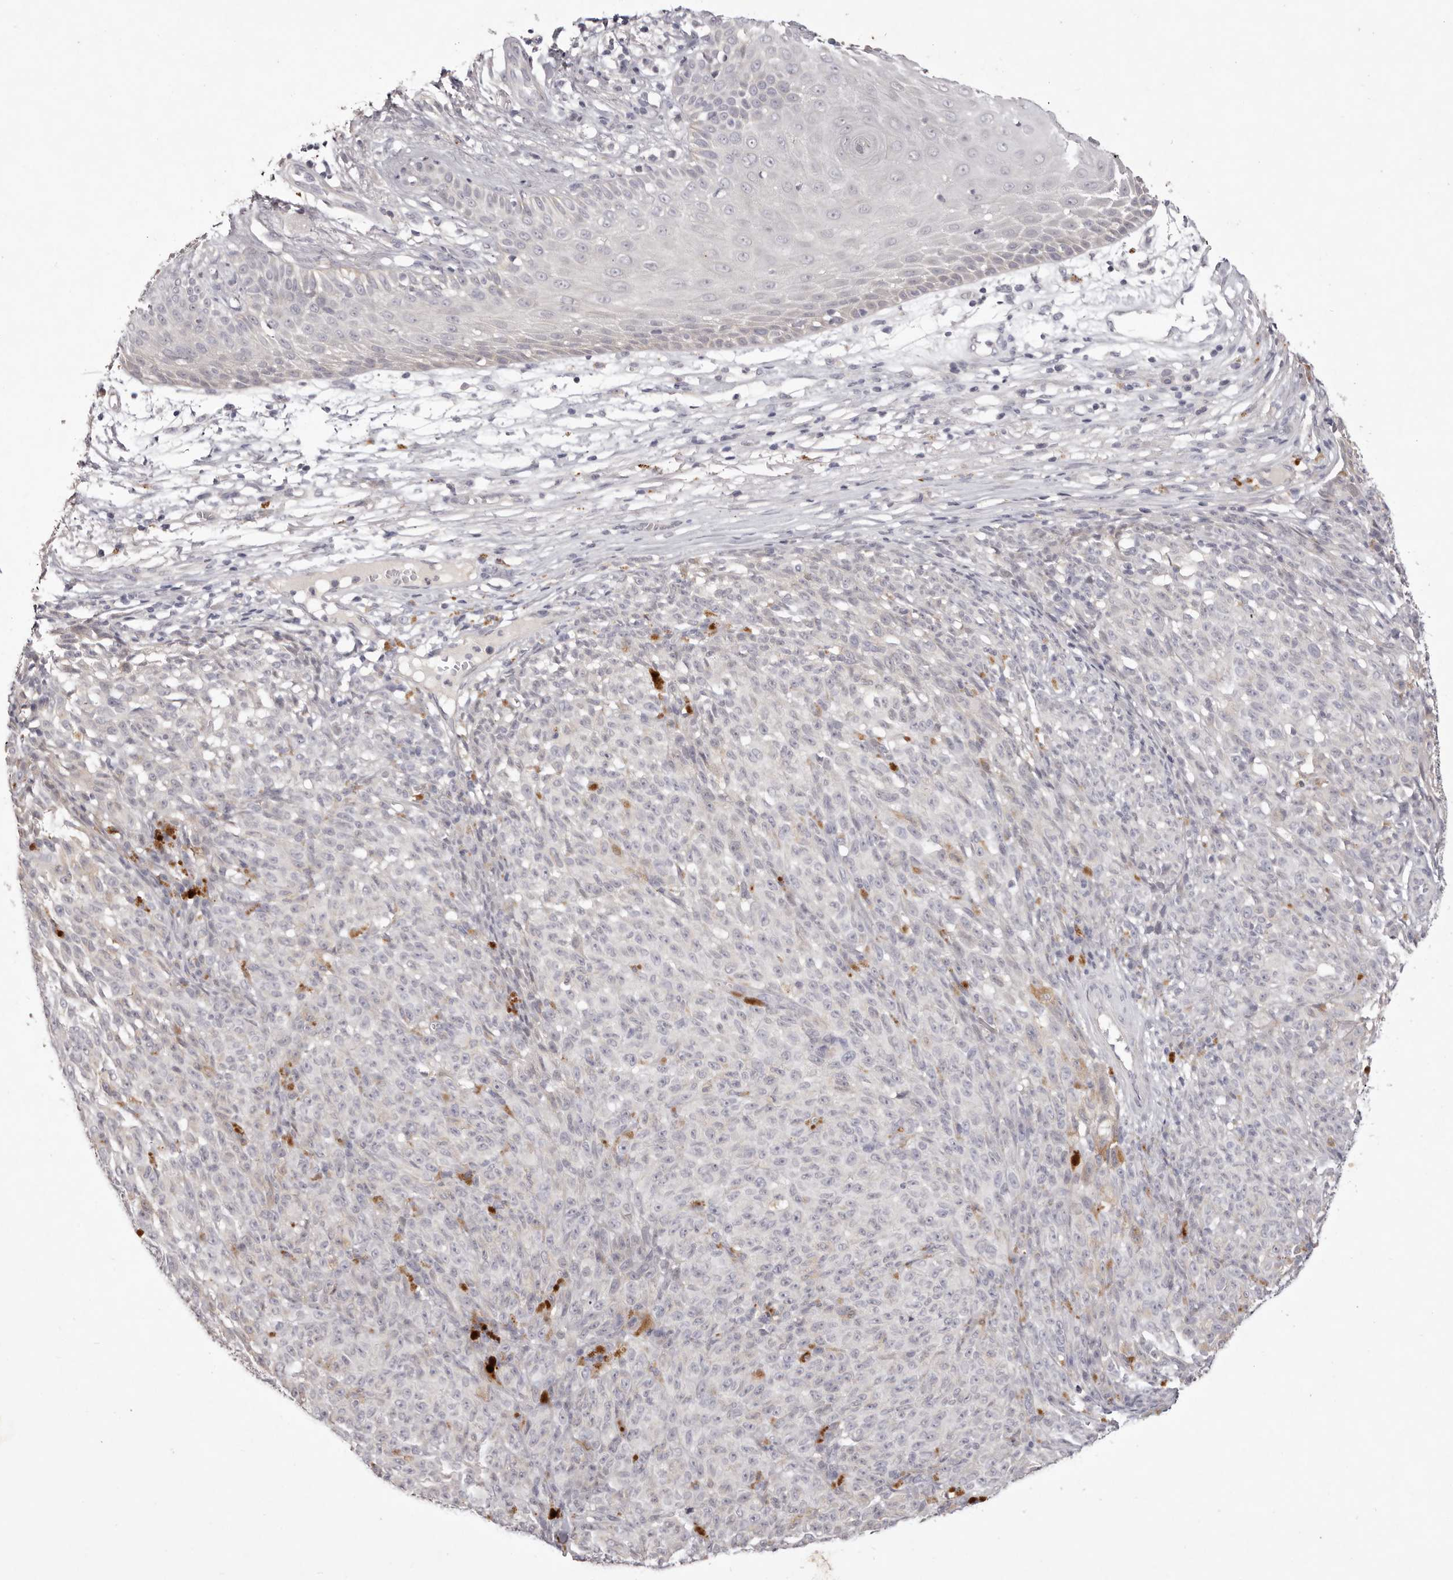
{"staining": {"intensity": "negative", "quantity": "none", "location": "none"}, "tissue": "melanoma", "cell_type": "Tumor cells", "image_type": "cancer", "snomed": [{"axis": "morphology", "description": "Malignant melanoma, NOS"}, {"axis": "topography", "description": "Skin"}], "caption": "Protein analysis of malignant melanoma displays no significant expression in tumor cells.", "gene": "GARNL3", "patient": {"sex": "female", "age": 82}}